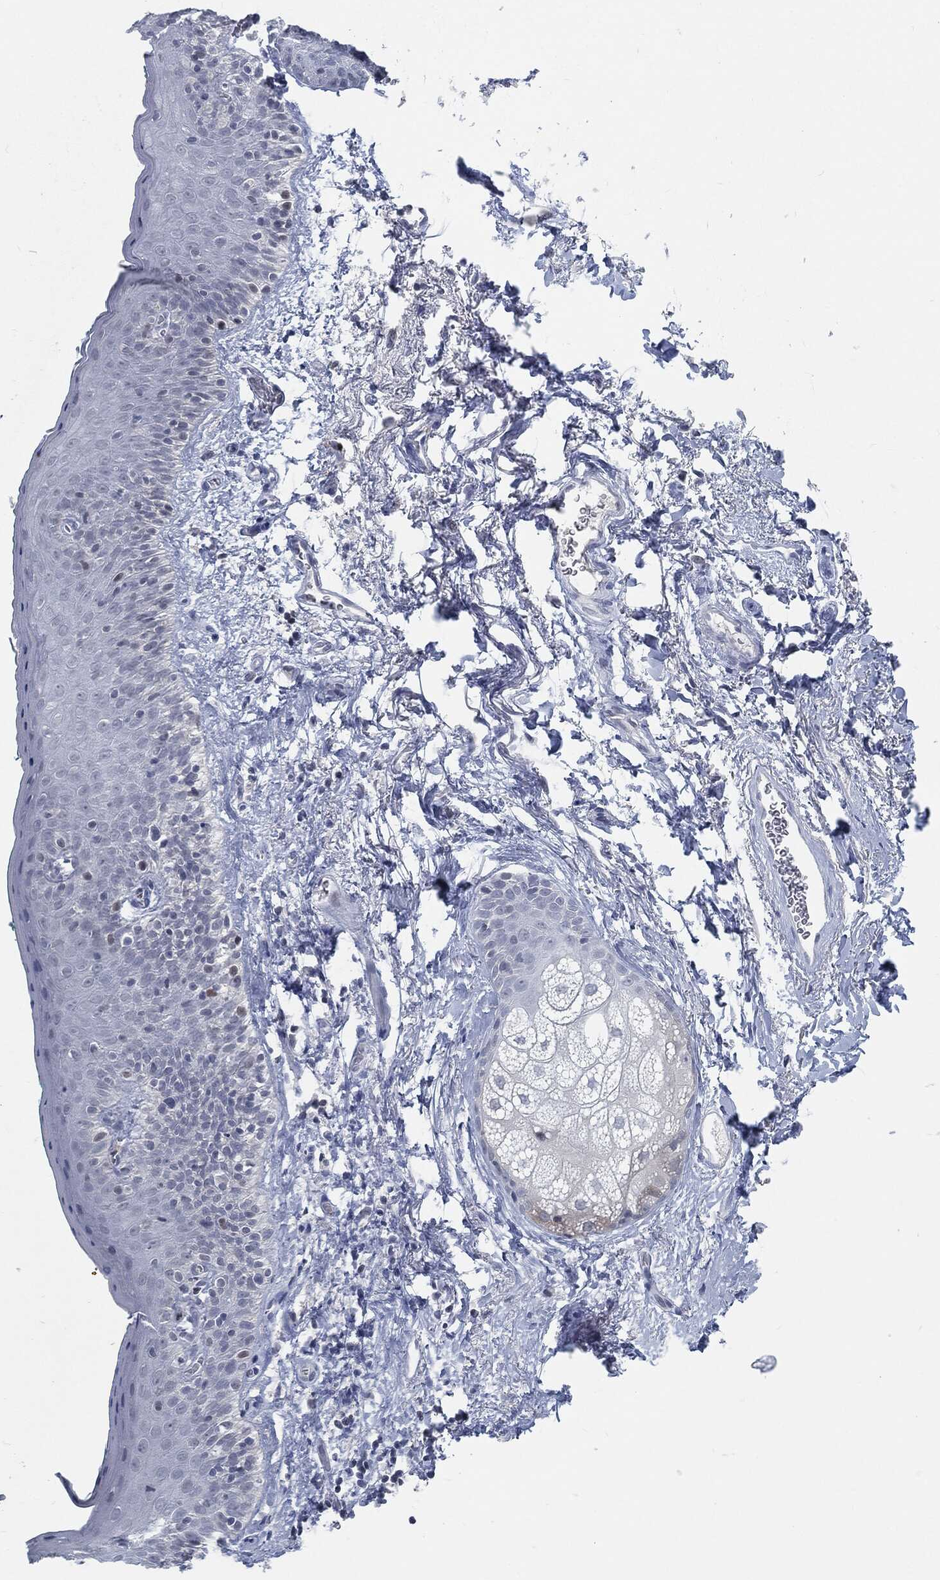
{"staining": {"intensity": "strong", "quantity": "<25%", "location": "cytoplasmic/membranous"}, "tissue": "vagina", "cell_type": "Squamous epithelial cells", "image_type": "normal", "snomed": [{"axis": "morphology", "description": "Normal tissue, NOS"}, {"axis": "topography", "description": "Vagina"}], "caption": "Vagina stained with DAB (3,3'-diaminobenzidine) IHC displays medium levels of strong cytoplasmic/membranous positivity in about <25% of squamous epithelial cells.", "gene": "PROM1", "patient": {"sex": "female", "age": 66}}